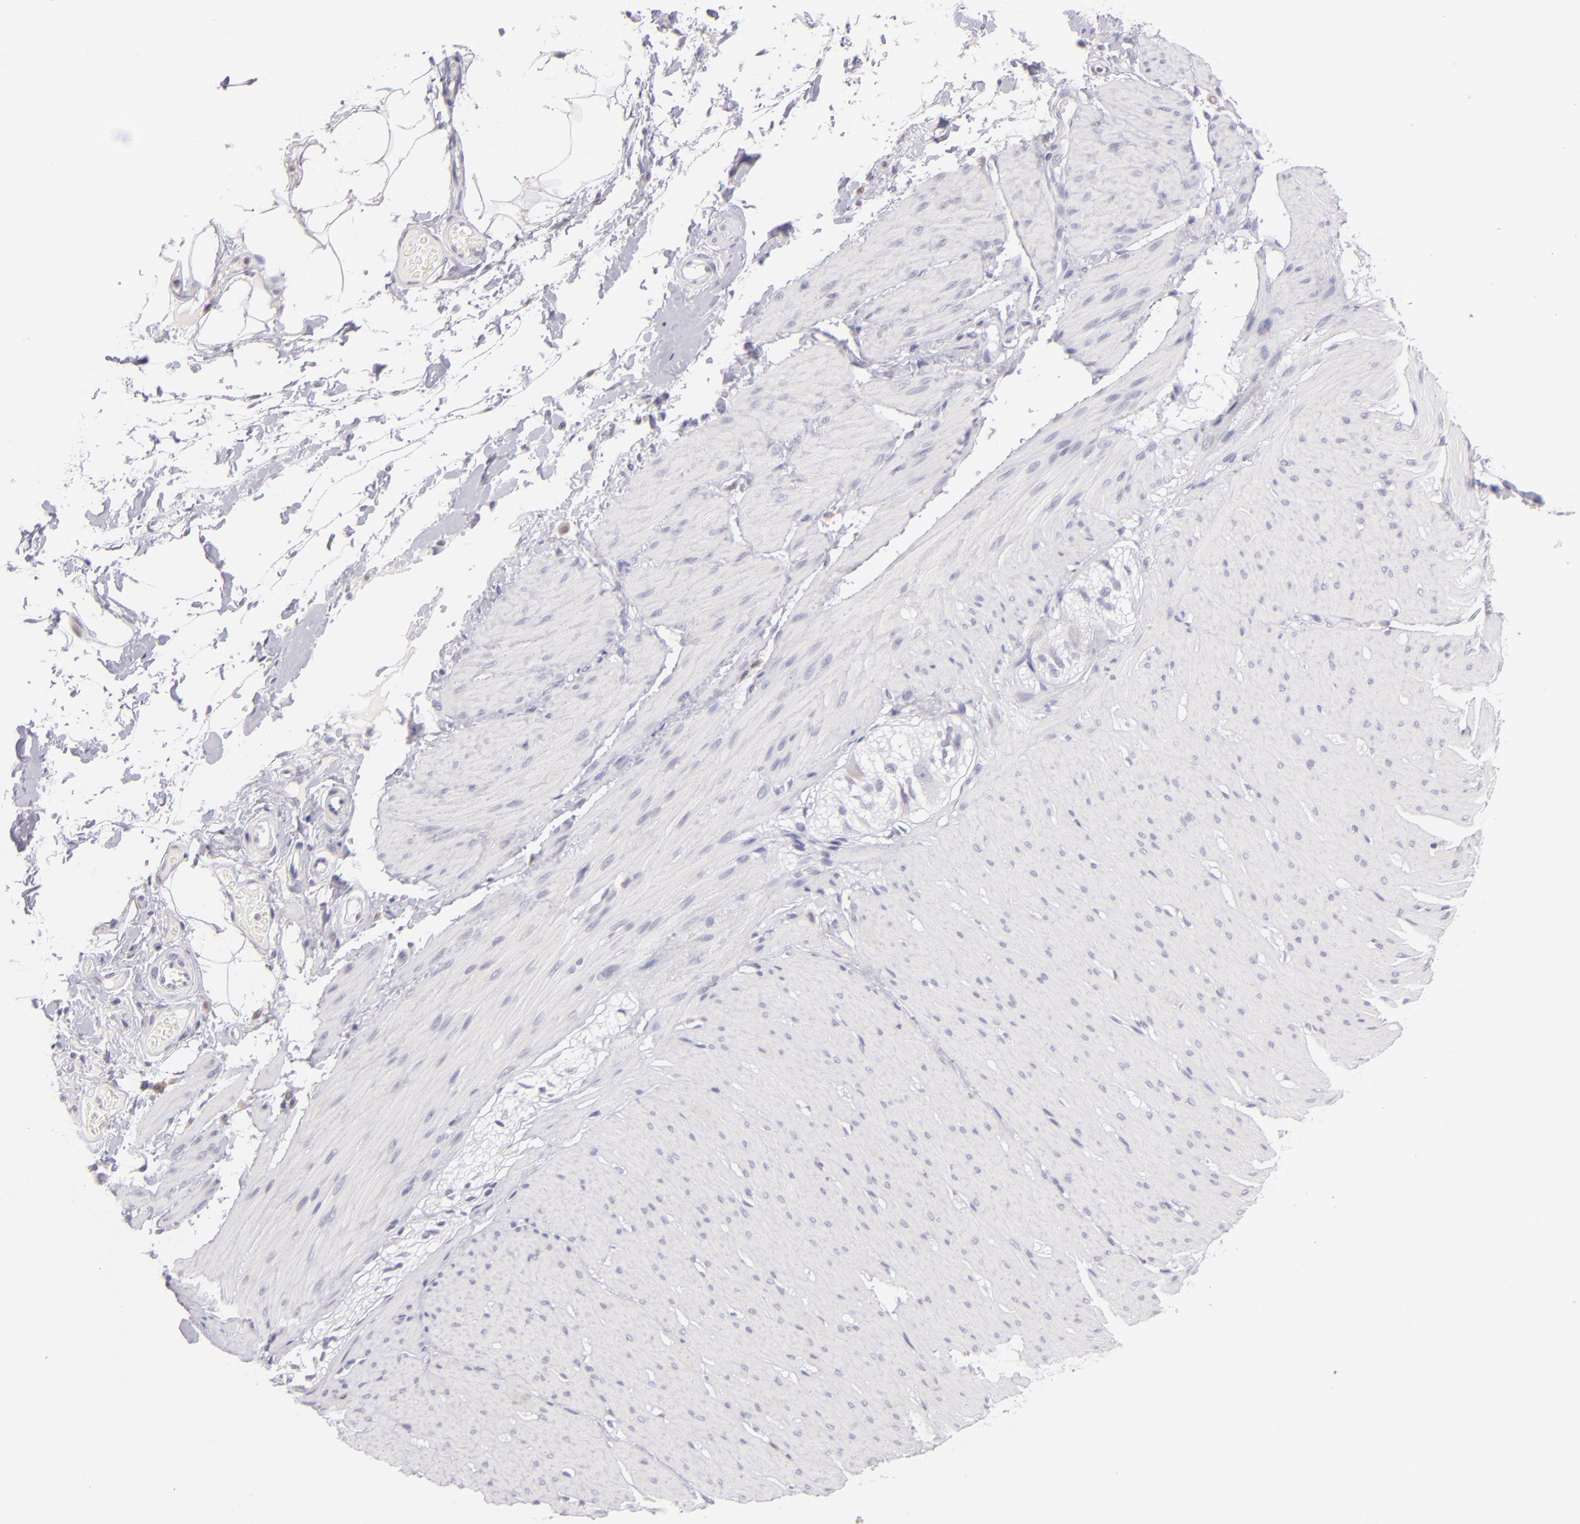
{"staining": {"intensity": "negative", "quantity": "none", "location": "none"}, "tissue": "smooth muscle", "cell_type": "Smooth muscle cells", "image_type": "normal", "snomed": [{"axis": "morphology", "description": "Normal tissue, NOS"}, {"axis": "topography", "description": "Smooth muscle"}, {"axis": "topography", "description": "Colon"}], "caption": "High power microscopy micrograph of an immunohistochemistry (IHC) micrograph of unremarkable smooth muscle, revealing no significant staining in smooth muscle cells.", "gene": "IL2RA", "patient": {"sex": "male", "age": 67}}